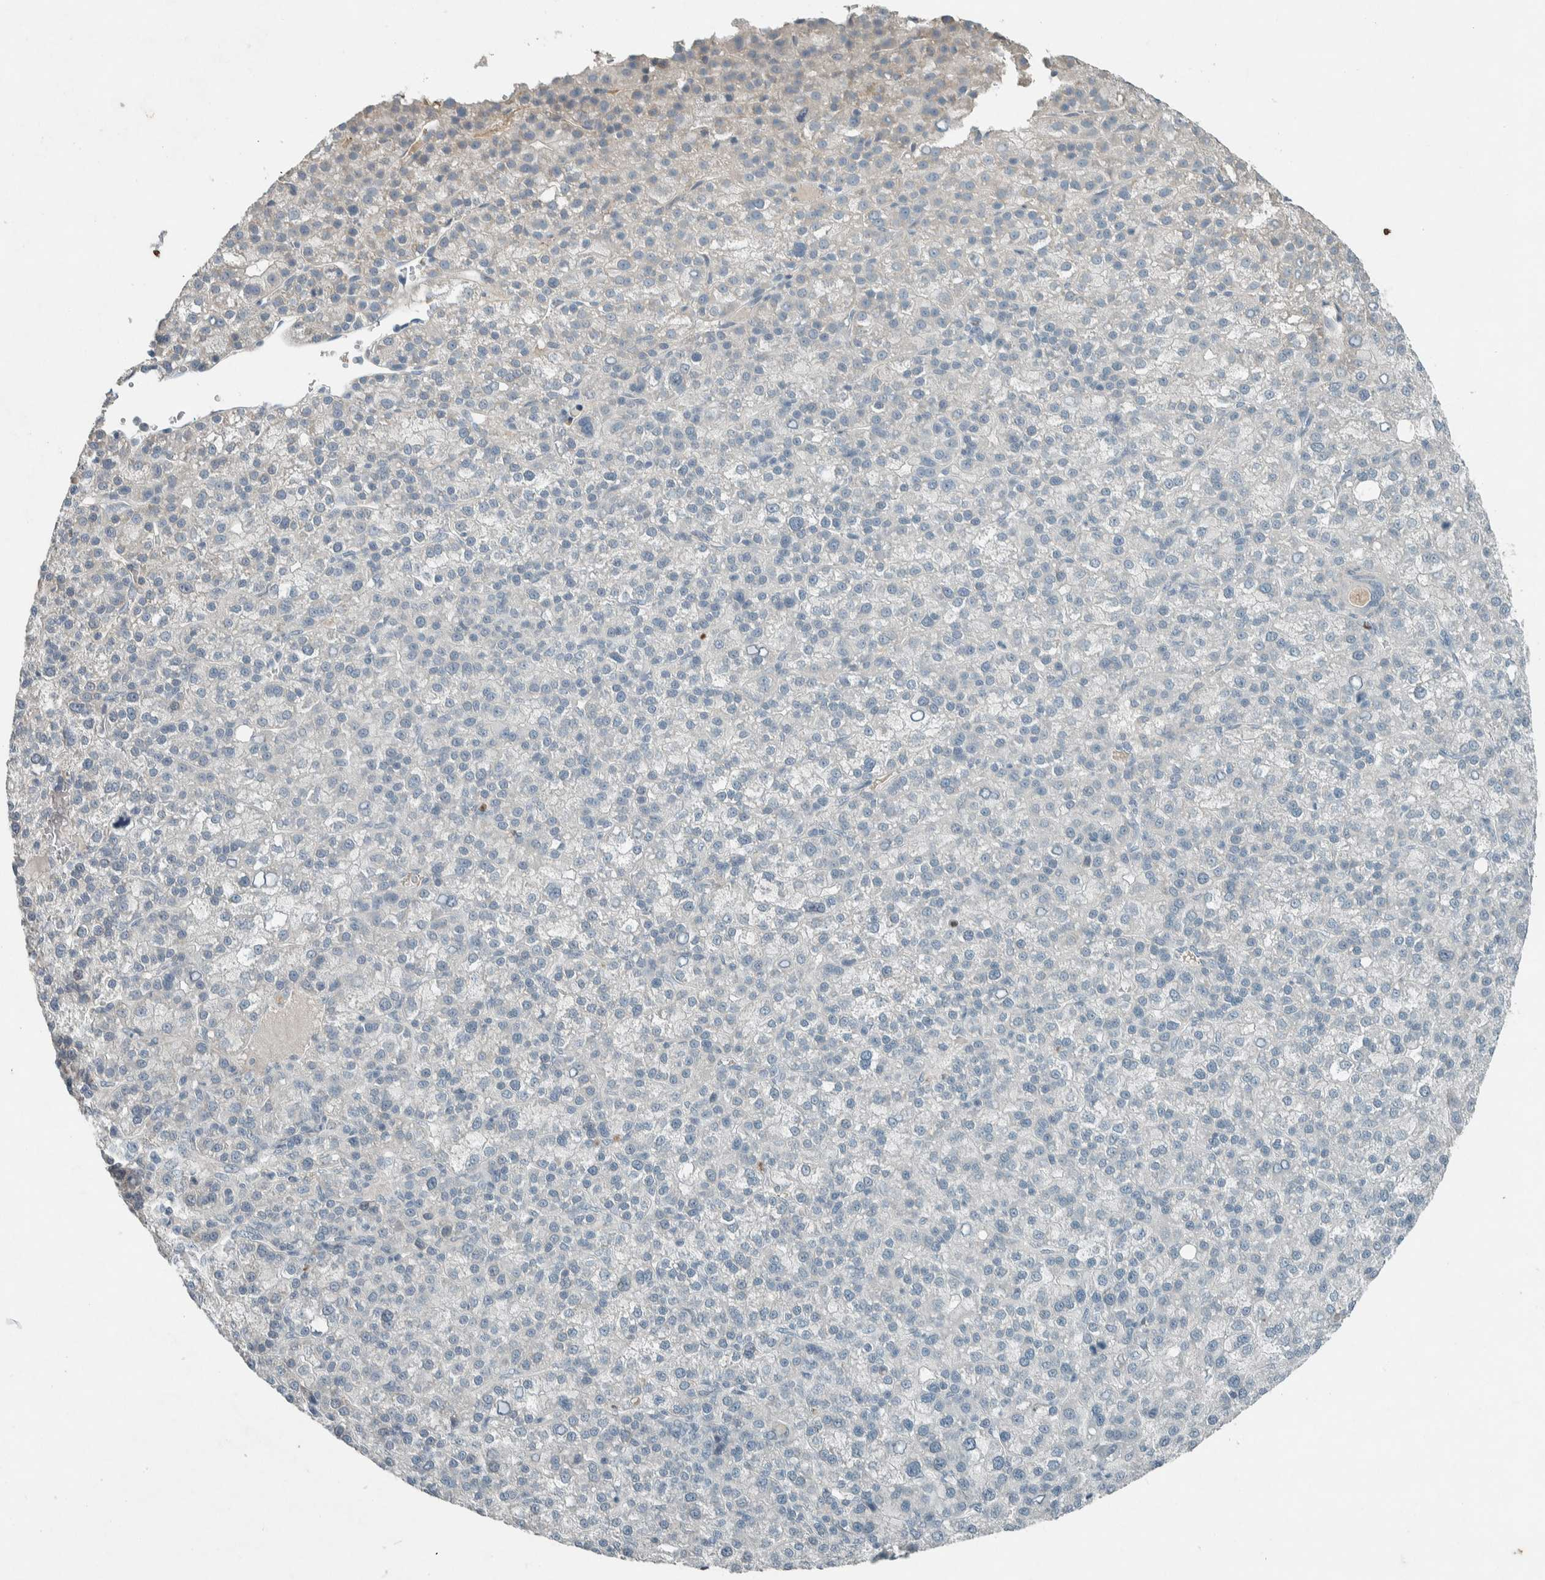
{"staining": {"intensity": "negative", "quantity": "none", "location": "none"}, "tissue": "liver cancer", "cell_type": "Tumor cells", "image_type": "cancer", "snomed": [{"axis": "morphology", "description": "Carcinoma, Hepatocellular, NOS"}, {"axis": "topography", "description": "Liver"}], "caption": "High magnification brightfield microscopy of liver cancer stained with DAB (brown) and counterstained with hematoxylin (blue): tumor cells show no significant staining. (DAB immunohistochemistry with hematoxylin counter stain).", "gene": "CERCAM", "patient": {"sex": "female", "age": 58}}